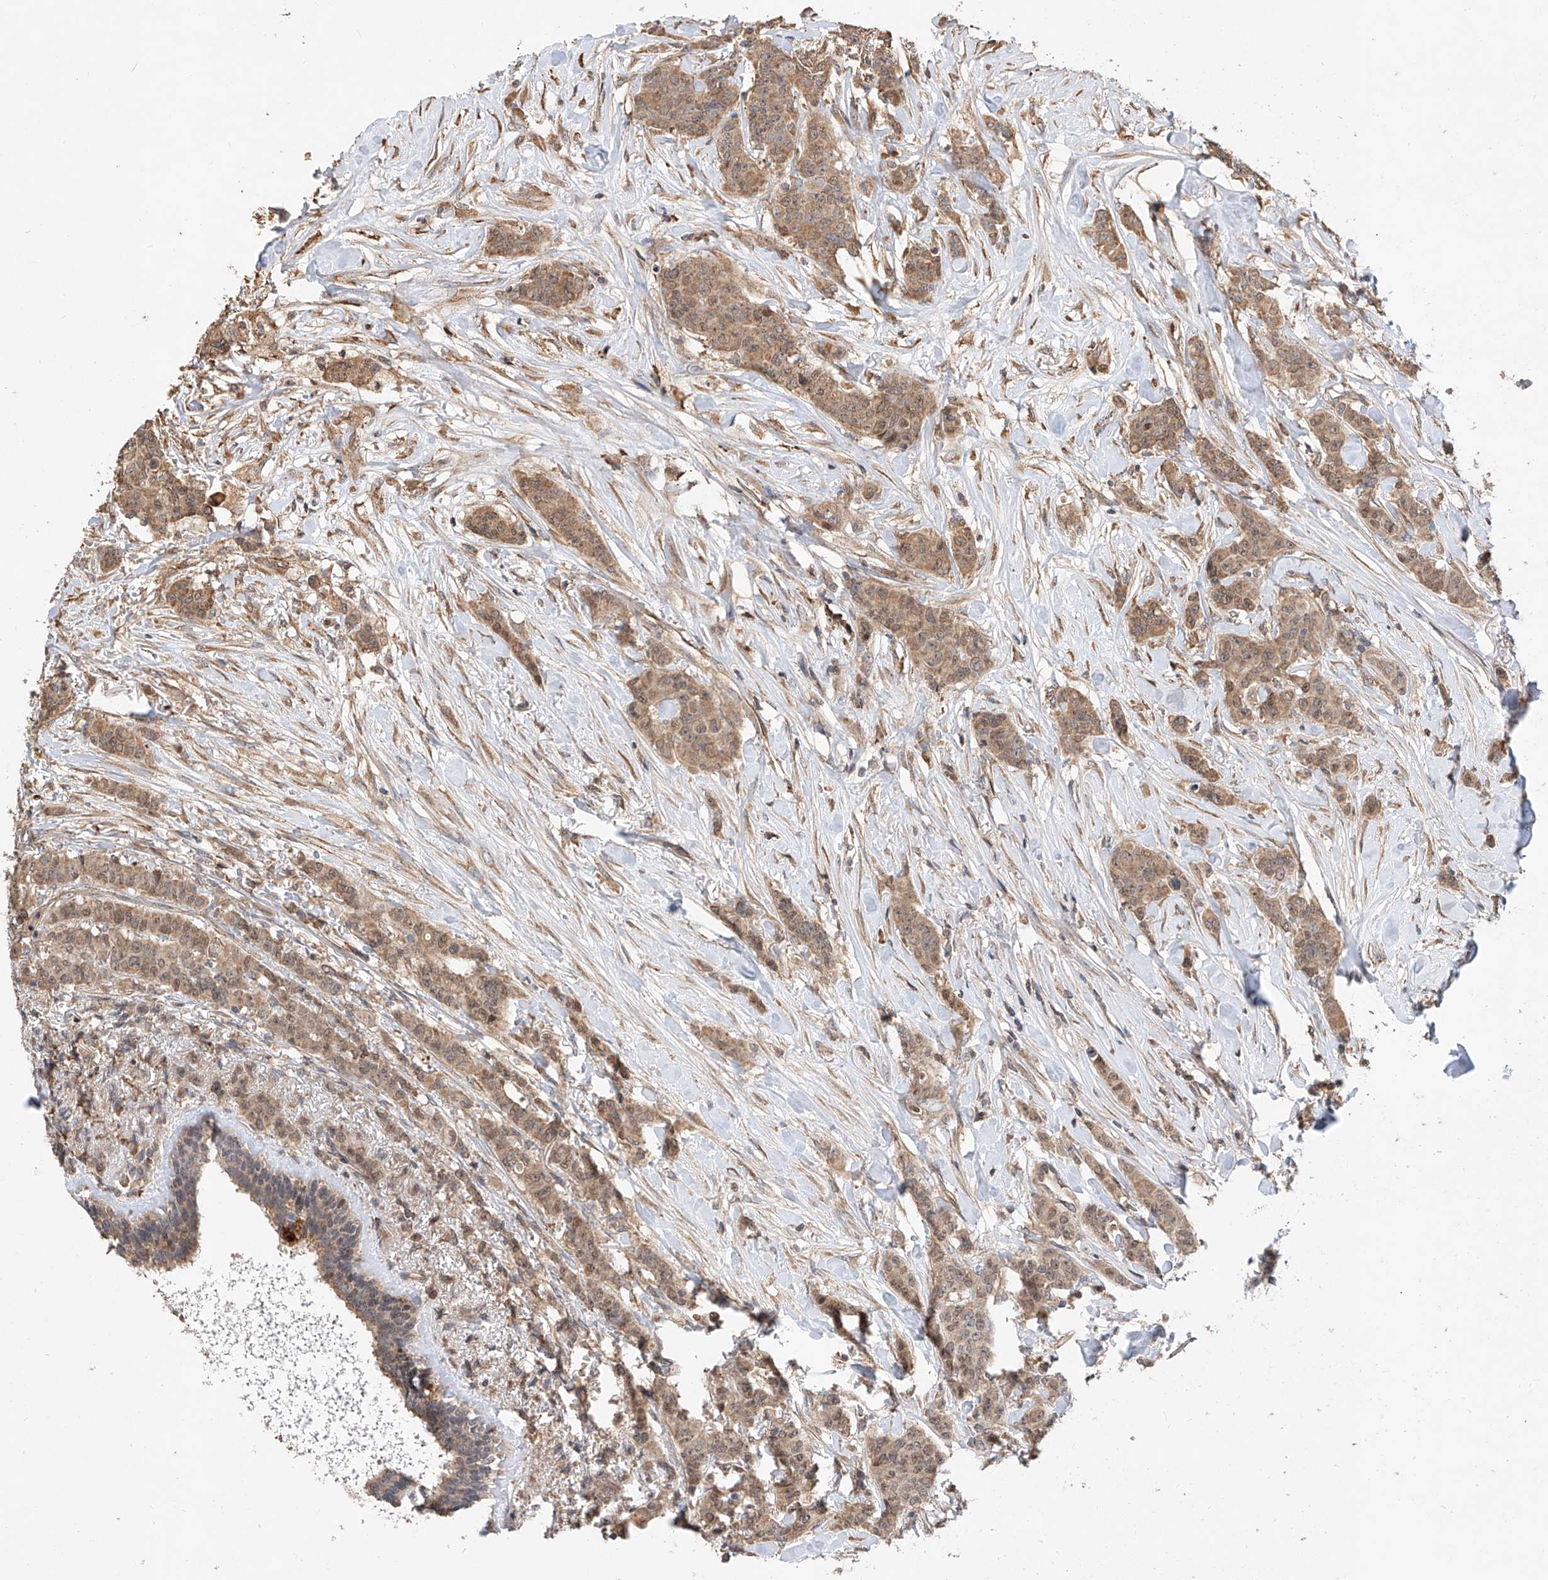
{"staining": {"intensity": "moderate", "quantity": ">75%", "location": "cytoplasmic/membranous,nuclear"}, "tissue": "breast cancer", "cell_type": "Tumor cells", "image_type": "cancer", "snomed": [{"axis": "morphology", "description": "Duct carcinoma"}, {"axis": "topography", "description": "Breast"}], "caption": "A photomicrograph of human breast cancer (invasive ductal carcinoma) stained for a protein shows moderate cytoplasmic/membranous and nuclear brown staining in tumor cells.", "gene": "RILPL2", "patient": {"sex": "female", "age": 40}}